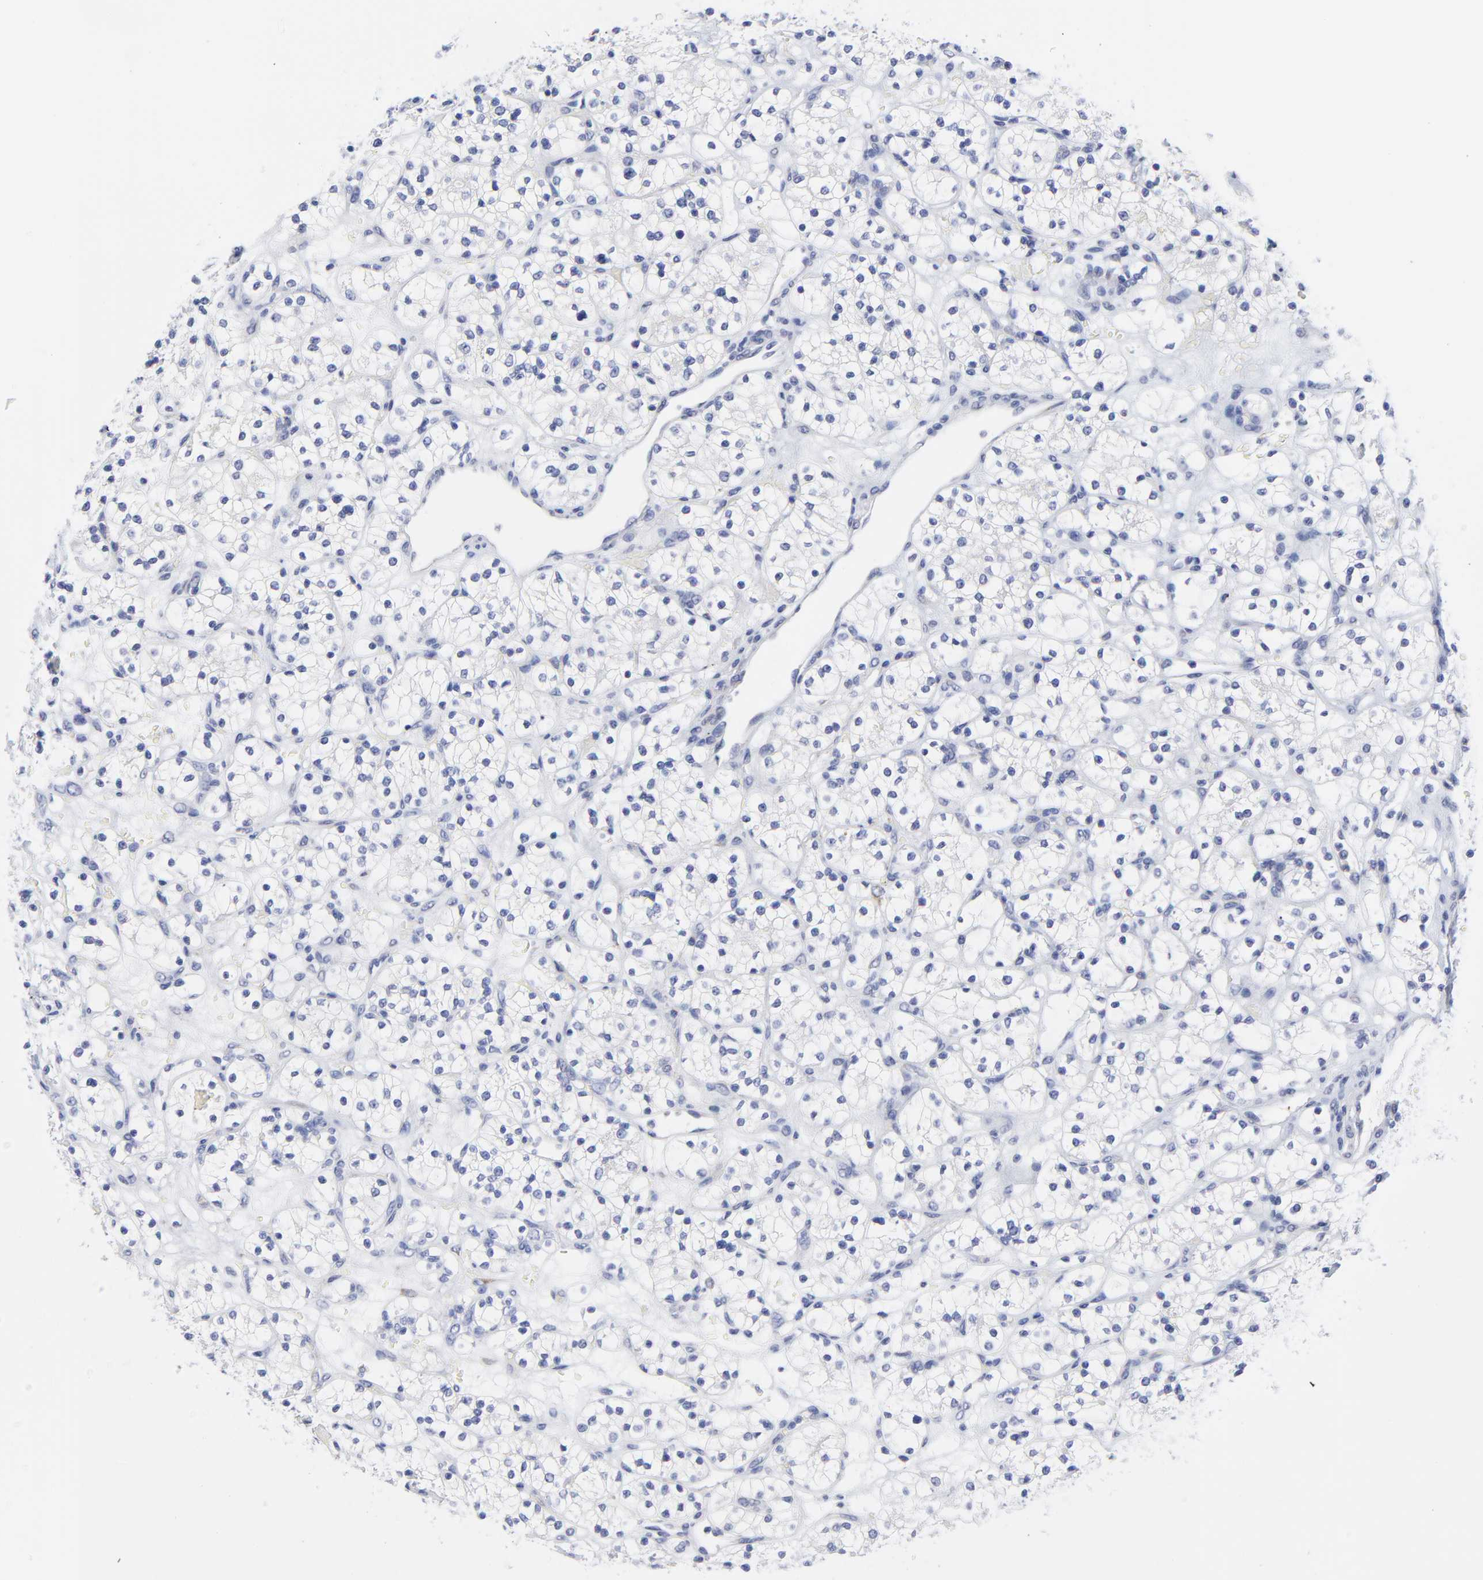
{"staining": {"intensity": "negative", "quantity": "none", "location": "none"}, "tissue": "renal cancer", "cell_type": "Tumor cells", "image_type": "cancer", "snomed": [{"axis": "morphology", "description": "Adenocarcinoma, NOS"}, {"axis": "topography", "description": "Kidney"}], "caption": "This is an immunohistochemistry (IHC) histopathology image of renal cancer (adenocarcinoma). There is no expression in tumor cells.", "gene": "DUSP9", "patient": {"sex": "female", "age": 60}}